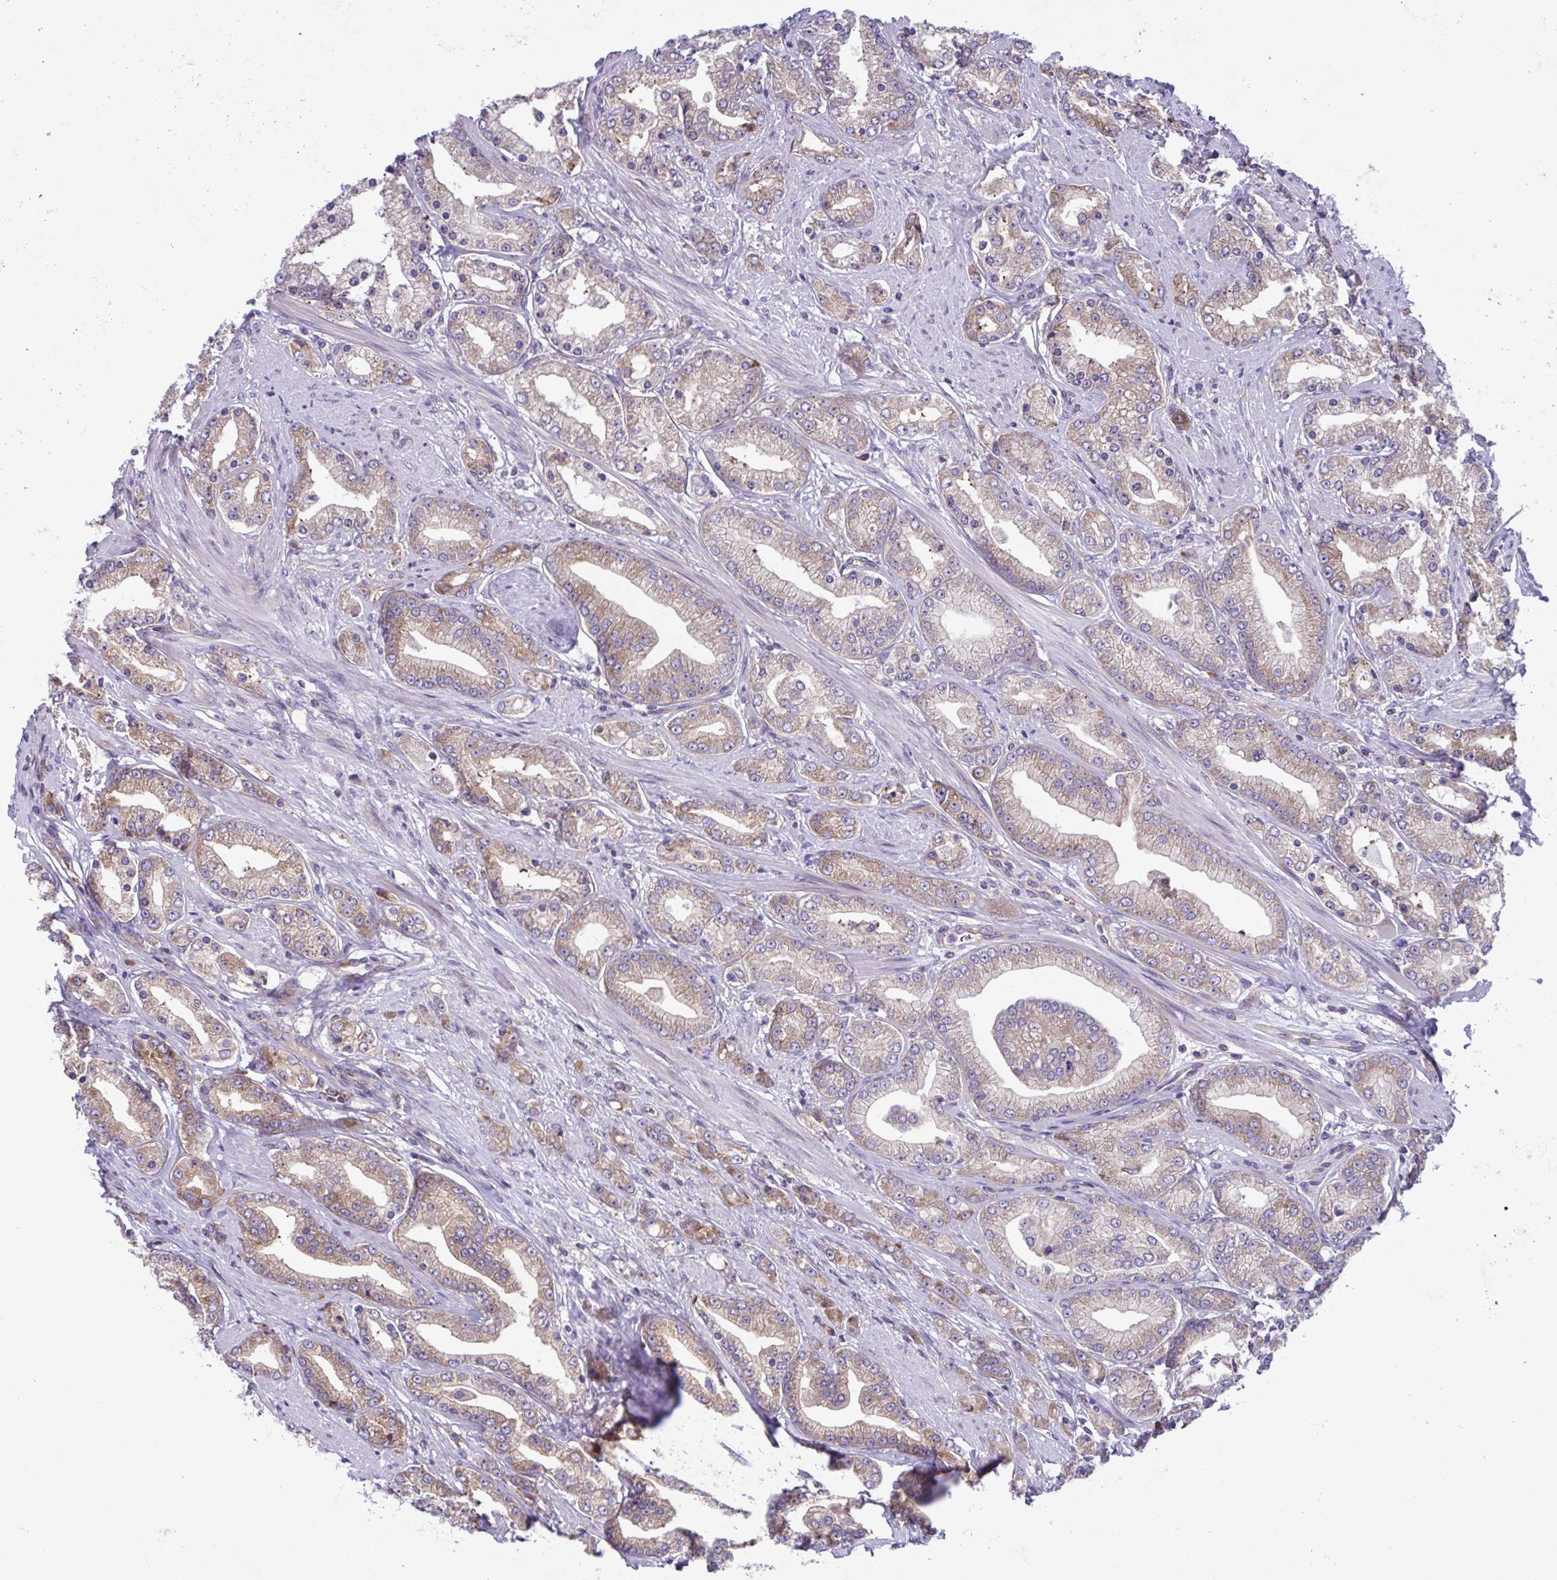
{"staining": {"intensity": "weak", "quantity": ">75%", "location": "cytoplasmic/membranous"}, "tissue": "prostate cancer", "cell_type": "Tumor cells", "image_type": "cancer", "snomed": [{"axis": "morphology", "description": "Adenocarcinoma, High grade"}, {"axis": "topography", "description": "Prostate"}], "caption": "DAB immunohistochemical staining of human prostate cancer (high-grade adenocarcinoma) demonstrates weak cytoplasmic/membranous protein expression in approximately >75% of tumor cells.", "gene": "RPS16", "patient": {"sex": "male", "age": 67}}